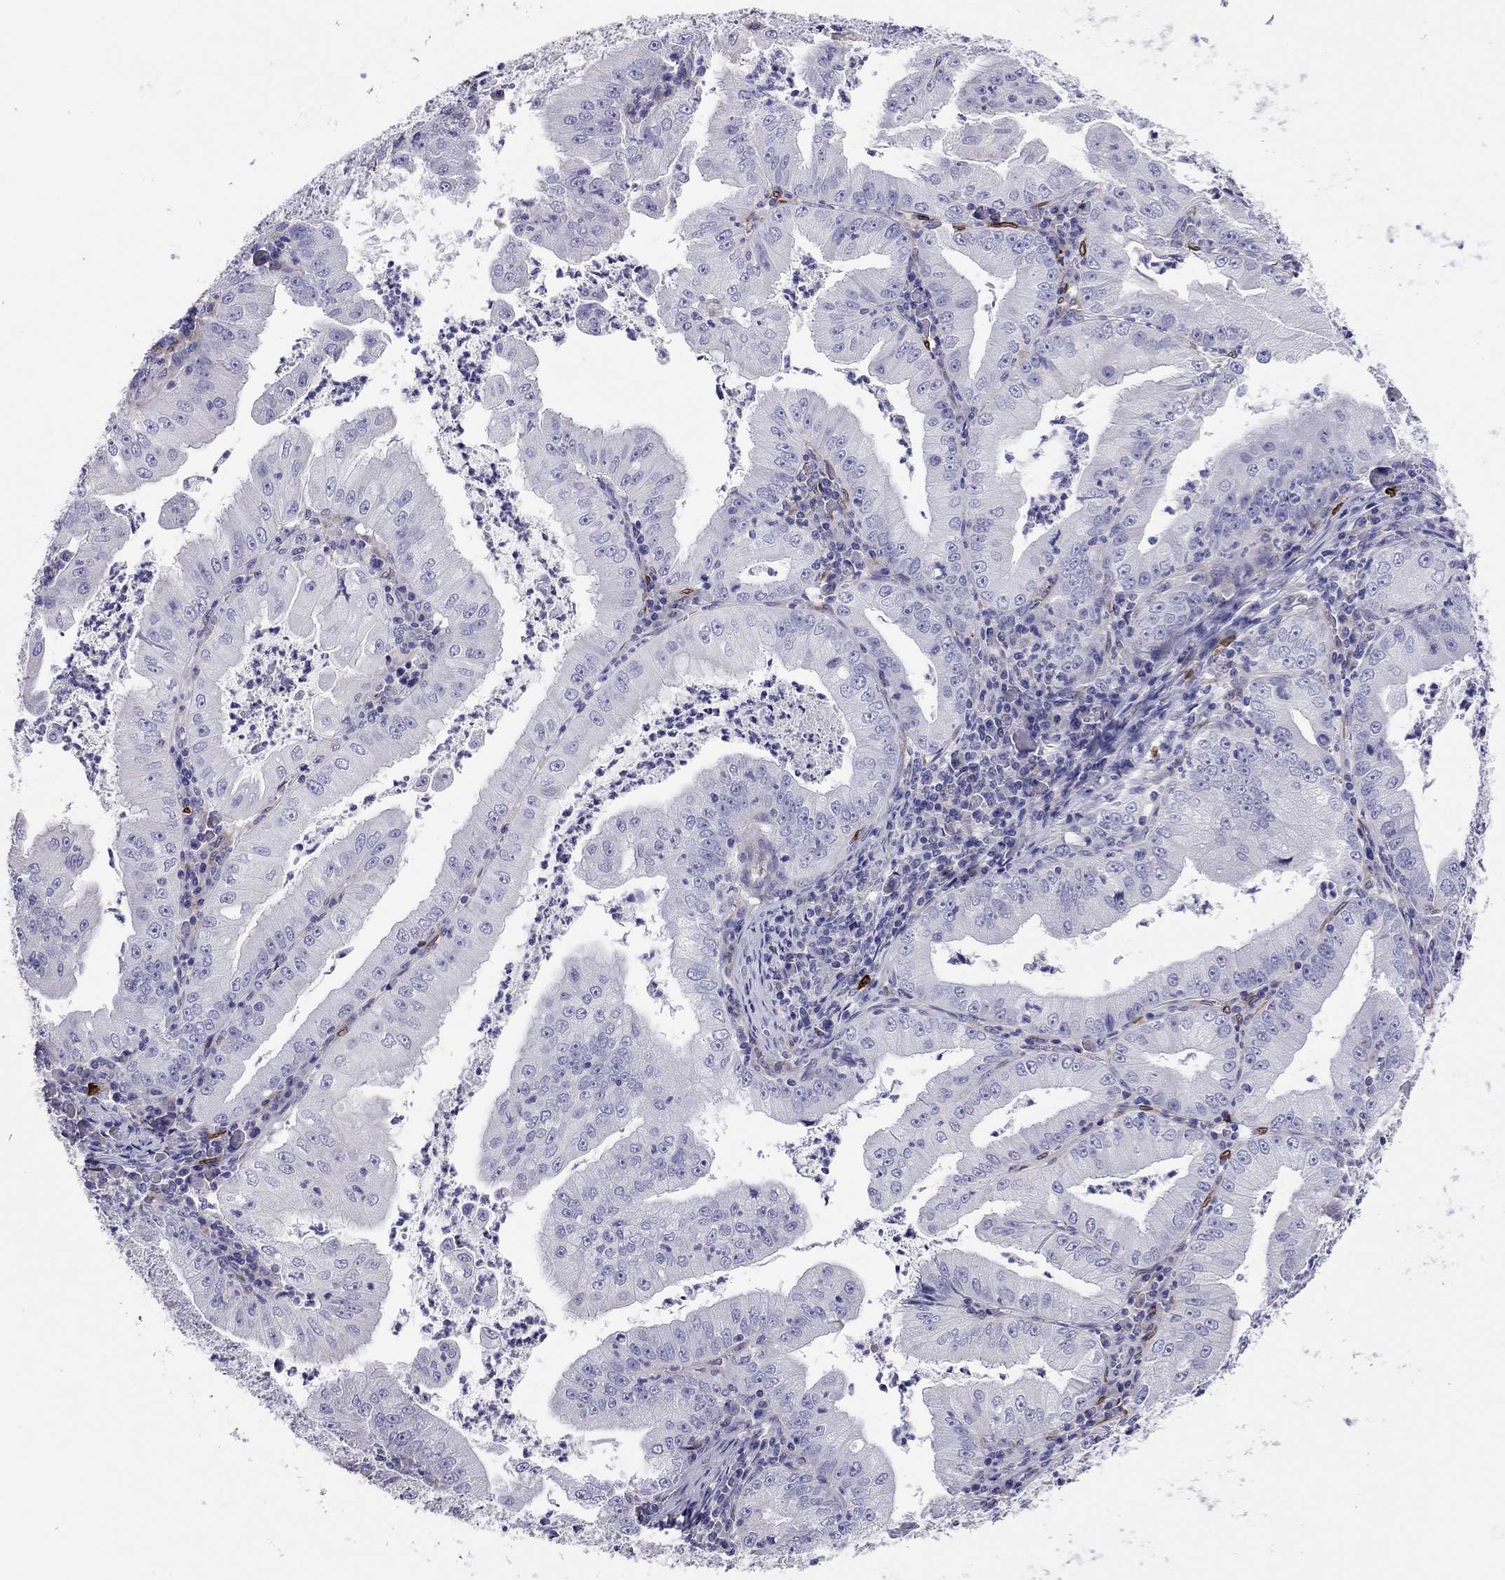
{"staining": {"intensity": "negative", "quantity": "none", "location": "none"}, "tissue": "stomach cancer", "cell_type": "Tumor cells", "image_type": "cancer", "snomed": [{"axis": "morphology", "description": "Adenocarcinoma, NOS"}, {"axis": "topography", "description": "Stomach"}], "caption": "High power microscopy photomicrograph of an immunohistochemistry (IHC) photomicrograph of adenocarcinoma (stomach), revealing no significant staining in tumor cells.", "gene": "ADORA2A", "patient": {"sex": "male", "age": 76}}